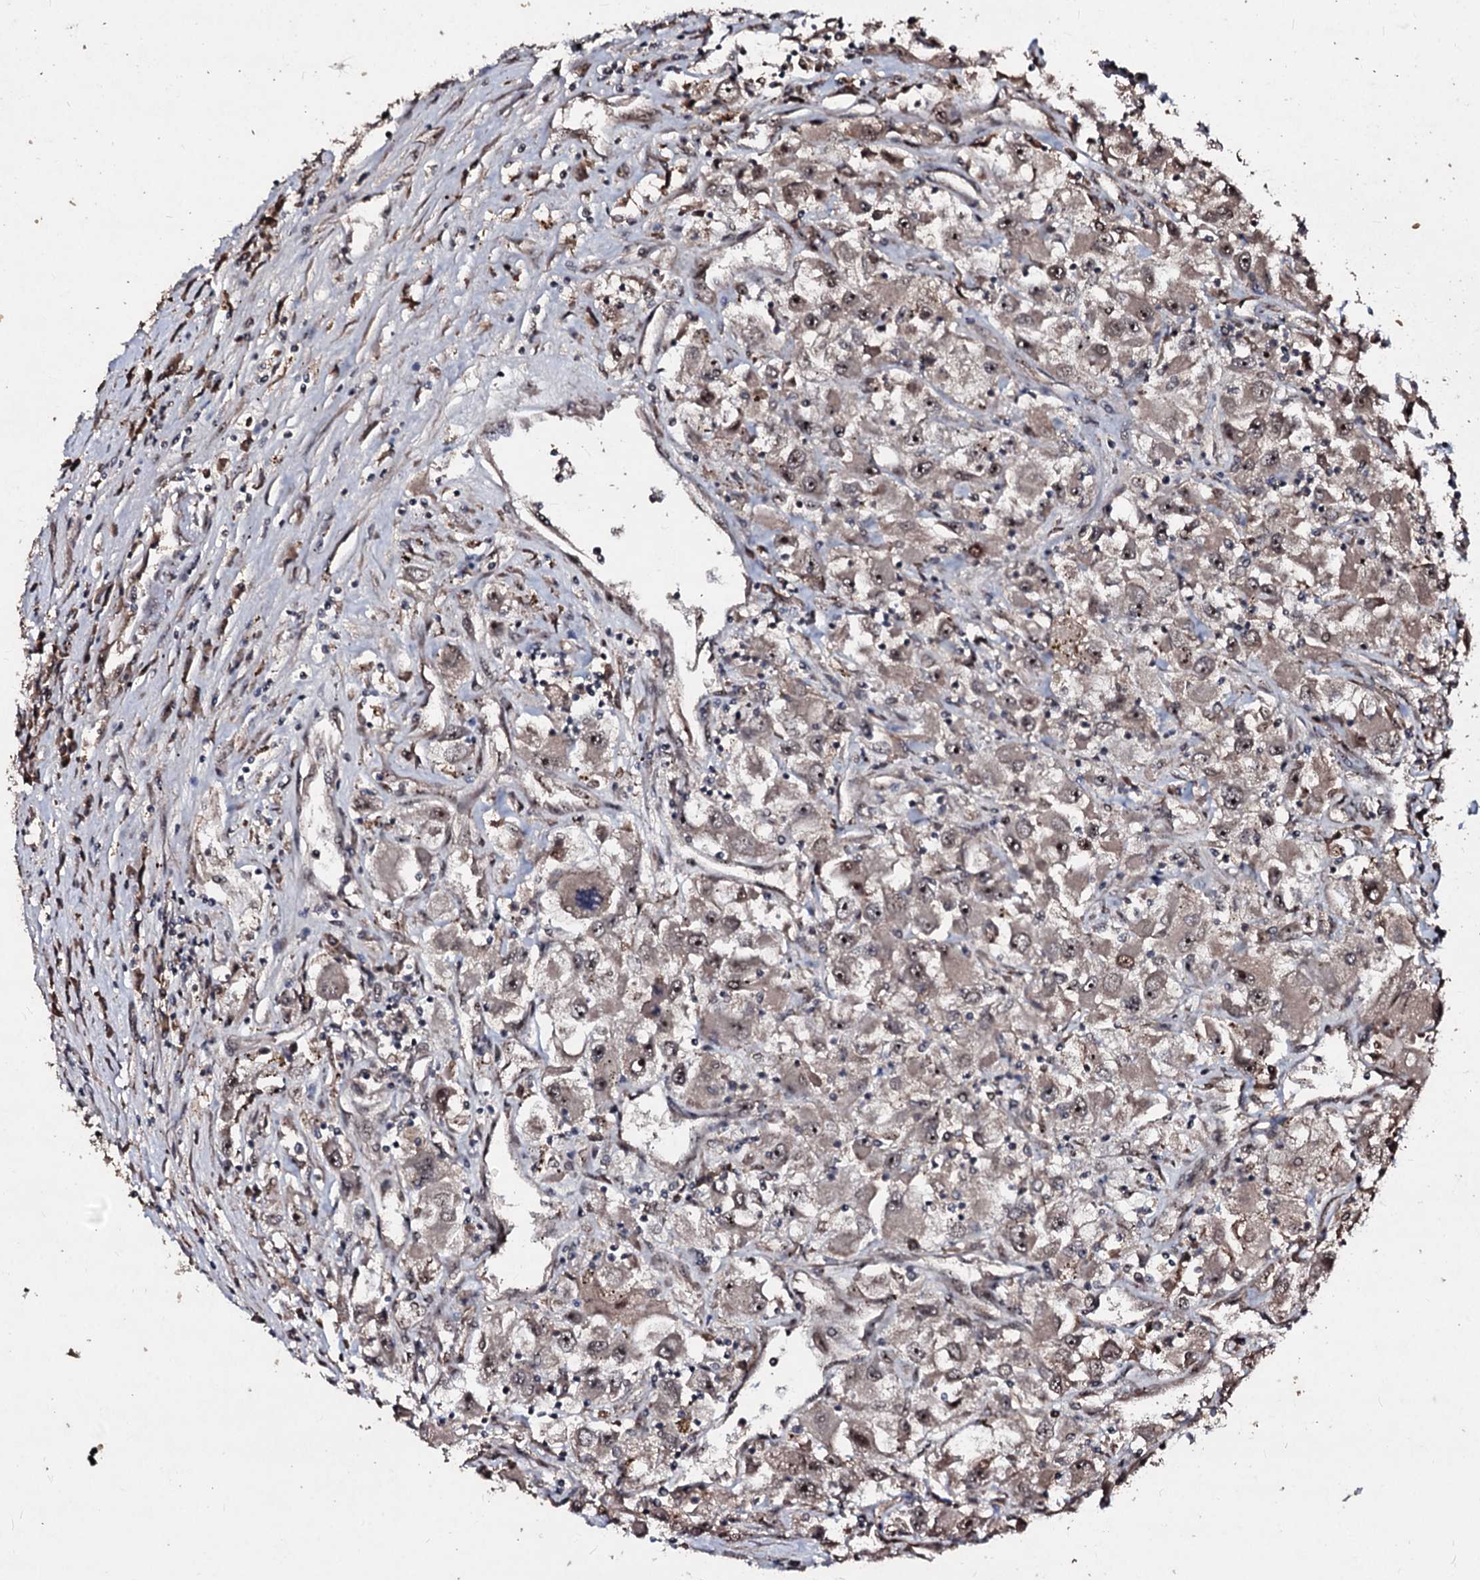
{"staining": {"intensity": "weak", "quantity": "<25%", "location": "nuclear"}, "tissue": "renal cancer", "cell_type": "Tumor cells", "image_type": "cancer", "snomed": [{"axis": "morphology", "description": "Adenocarcinoma, NOS"}, {"axis": "topography", "description": "Kidney"}], "caption": "Immunohistochemistry (IHC) photomicrograph of renal adenocarcinoma stained for a protein (brown), which displays no expression in tumor cells.", "gene": "SUPT7L", "patient": {"sex": "female", "age": 52}}